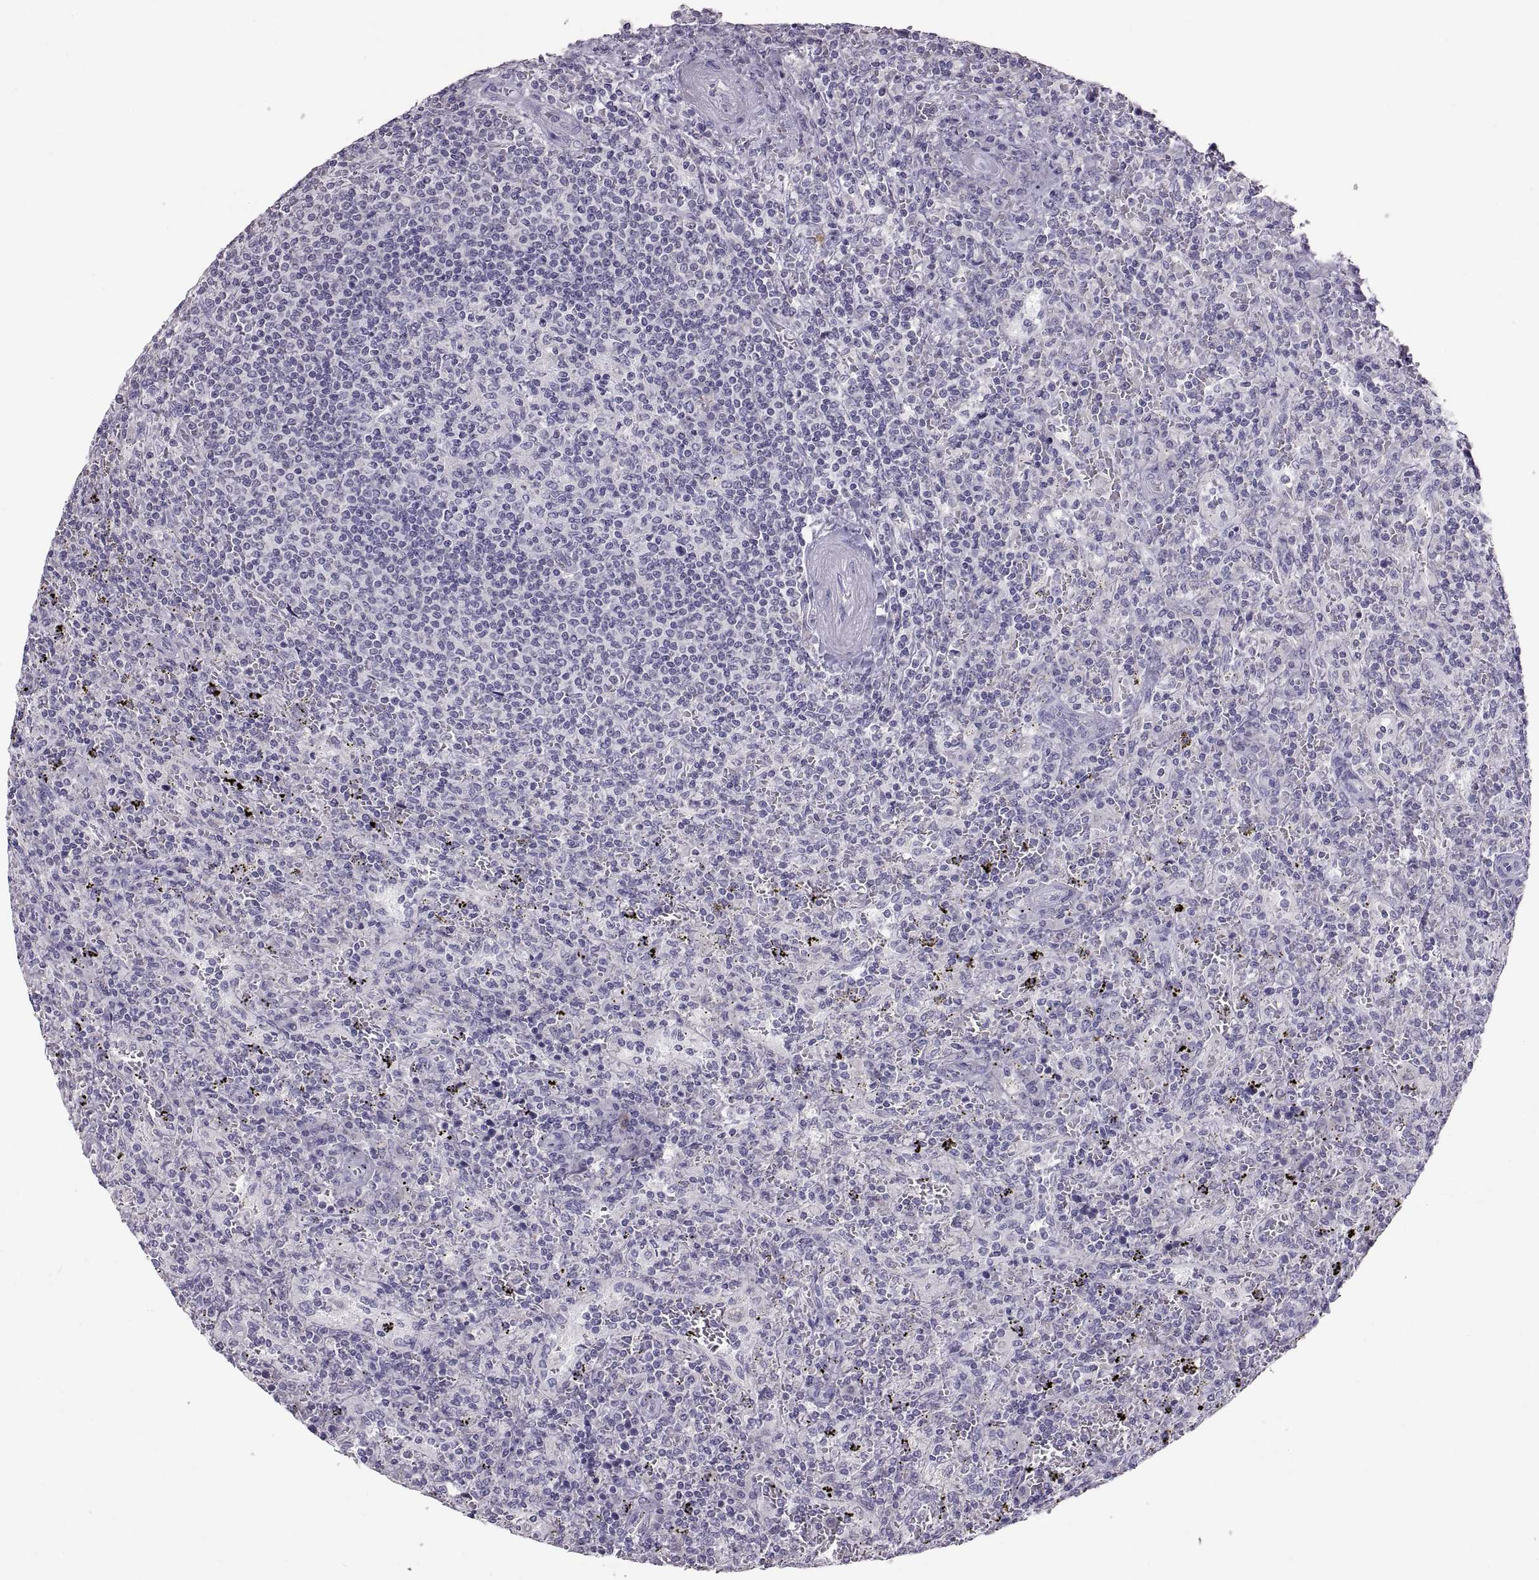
{"staining": {"intensity": "negative", "quantity": "none", "location": "none"}, "tissue": "lymphoma", "cell_type": "Tumor cells", "image_type": "cancer", "snomed": [{"axis": "morphology", "description": "Malignant lymphoma, non-Hodgkin's type, Low grade"}, {"axis": "topography", "description": "Spleen"}], "caption": "Lymphoma was stained to show a protein in brown. There is no significant positivity in tumor cells.", "gene": "WBP2NL", "patient": {"sex": "male", "age": 62}}